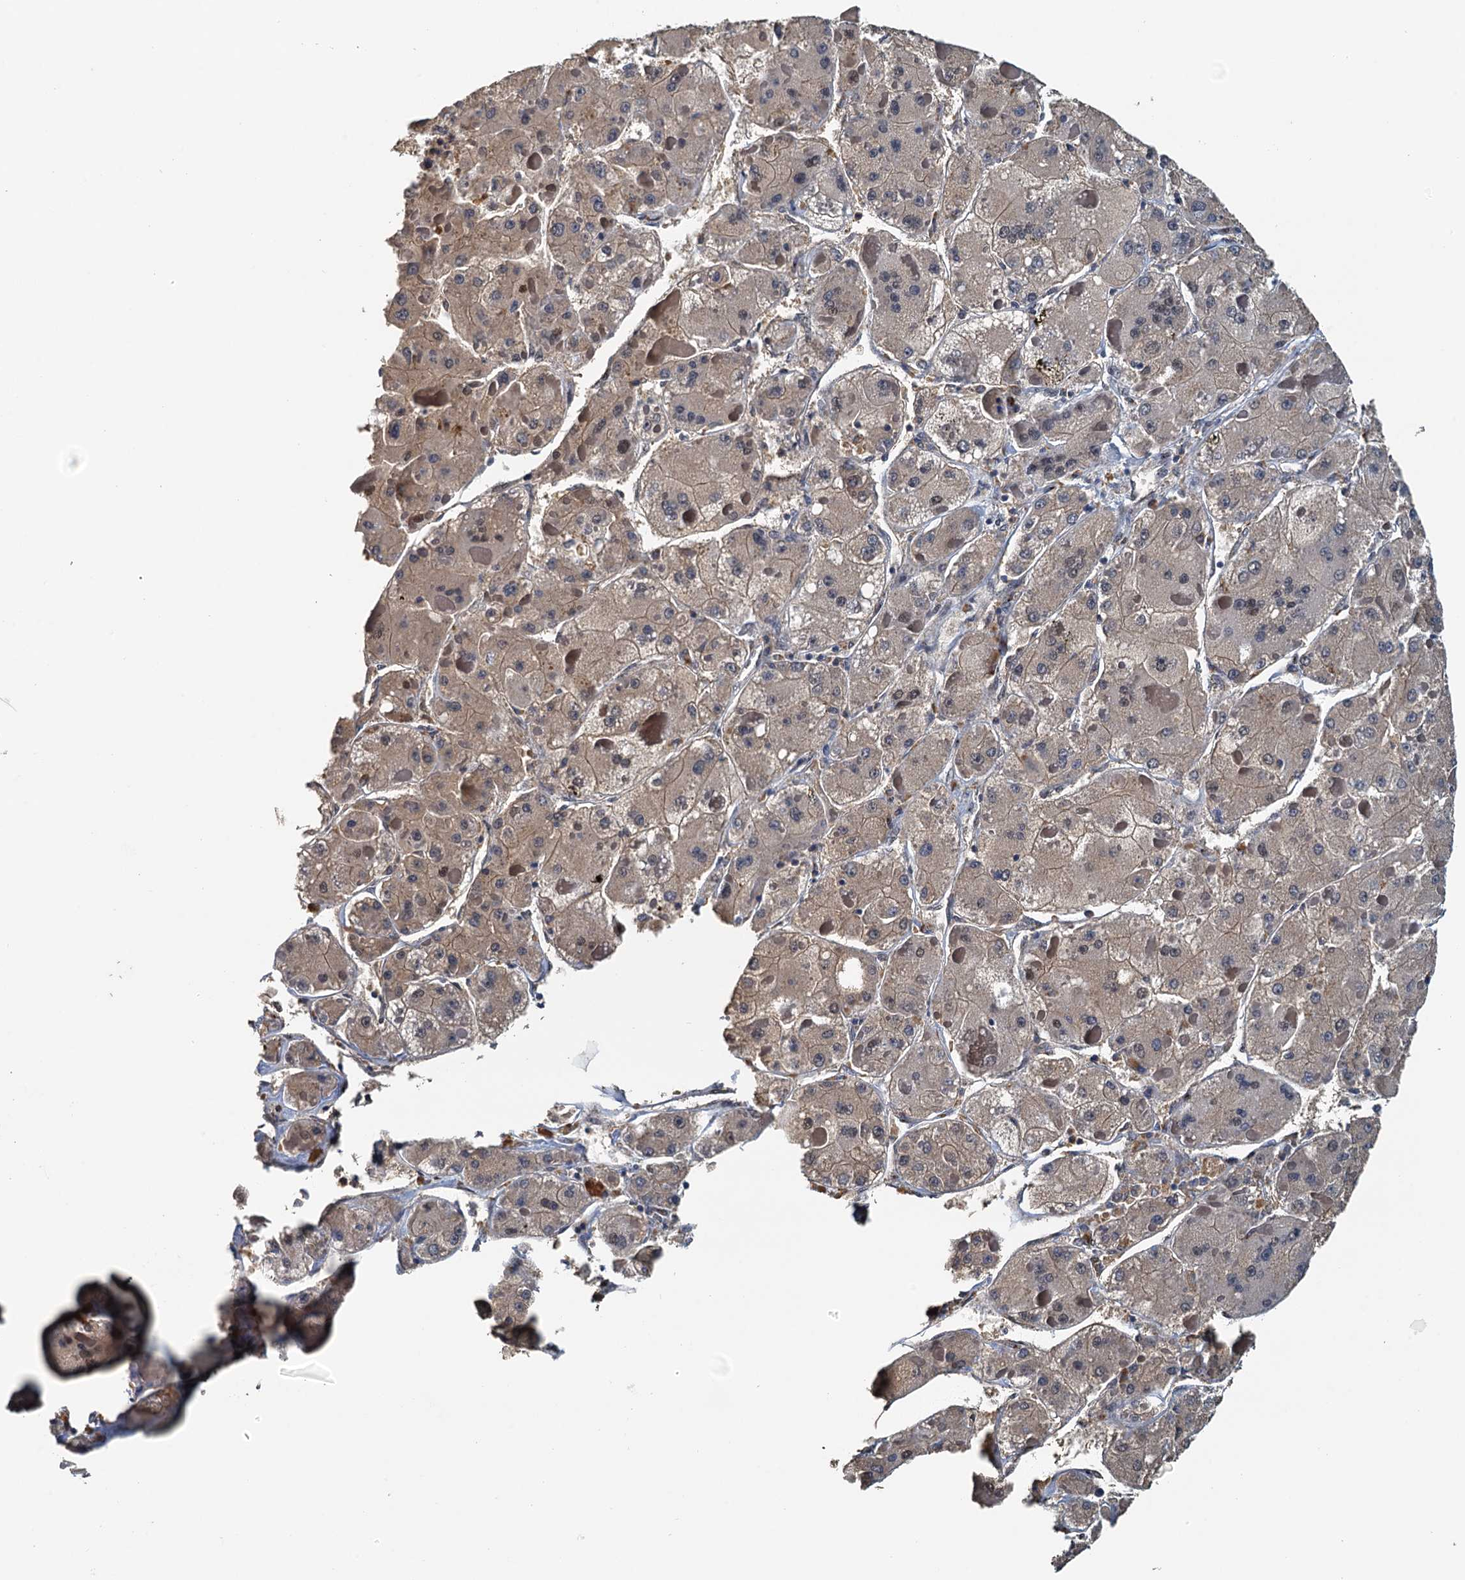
{"staining": {"intensity": "weak", "quantity": "25%-75%", "location": "cytoplasmic/membranous"}, "tissue": "liver cancer", "cell_type": "Tumor cells", "image_type": "cancer", "snomed": [{"axis": "morphology", "description": "Carcinoma, Hepatocellular, NOS"}, {"axis": "topography", "description": "Liver"}], "caption": "The photomicrograph exhibits a brown stain indicating the presence of a protein in the cytoplasmic/membranous of tumor cells in liver cancer (hepatocellular carcinoma). Nuclei are stained in blue.", "gene": "UBL7", "patient": {"sex": "female", "age": 73}}